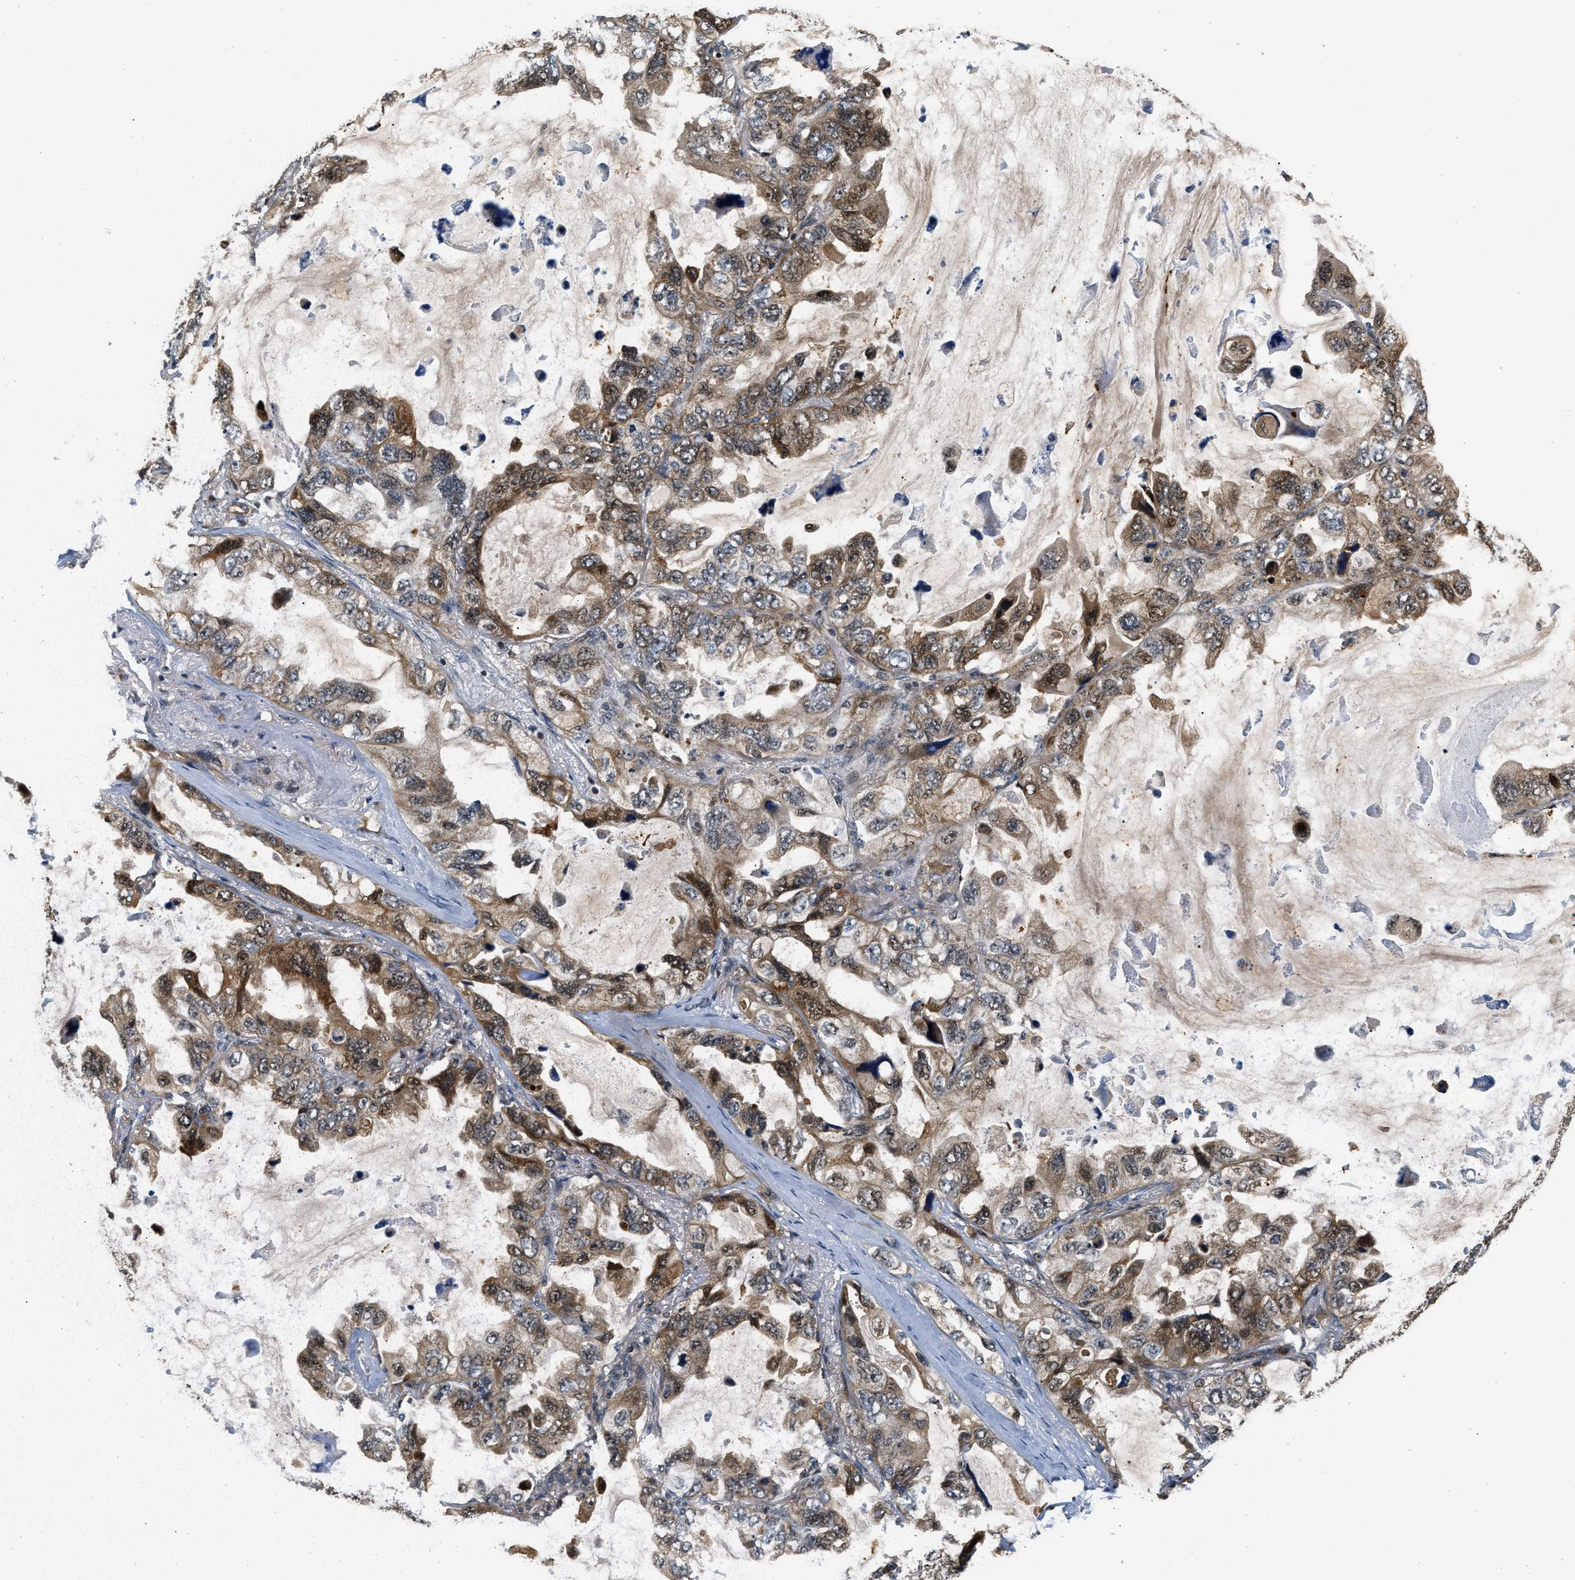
{"staining": {"intensity": "moderate", "quantity": "25%-75%", "location": "cytoplasmic/membranous"}, "tissue": "lung cancer", "cell_type": "Tumor cells", "image_type": "cancer", "snomed": [{"axis": "morphology", "description": "Squamous cell carcinoma, NOS"}, {"axis": "topography", "description": "Lung"}], "caption": "Immunohistochemical staining of squamous cell carcinoma (lung) demonstrates medium levels of moderate cytoplasmic/membranous expression in about 25%-75% of tumor cells. Using DAB (brown) and hematoxylin (blue) stains, captured at high magnification using brightfield microscopy.", "gene": "EXTL2", "patient": {"sex": "female", "age": 73}}